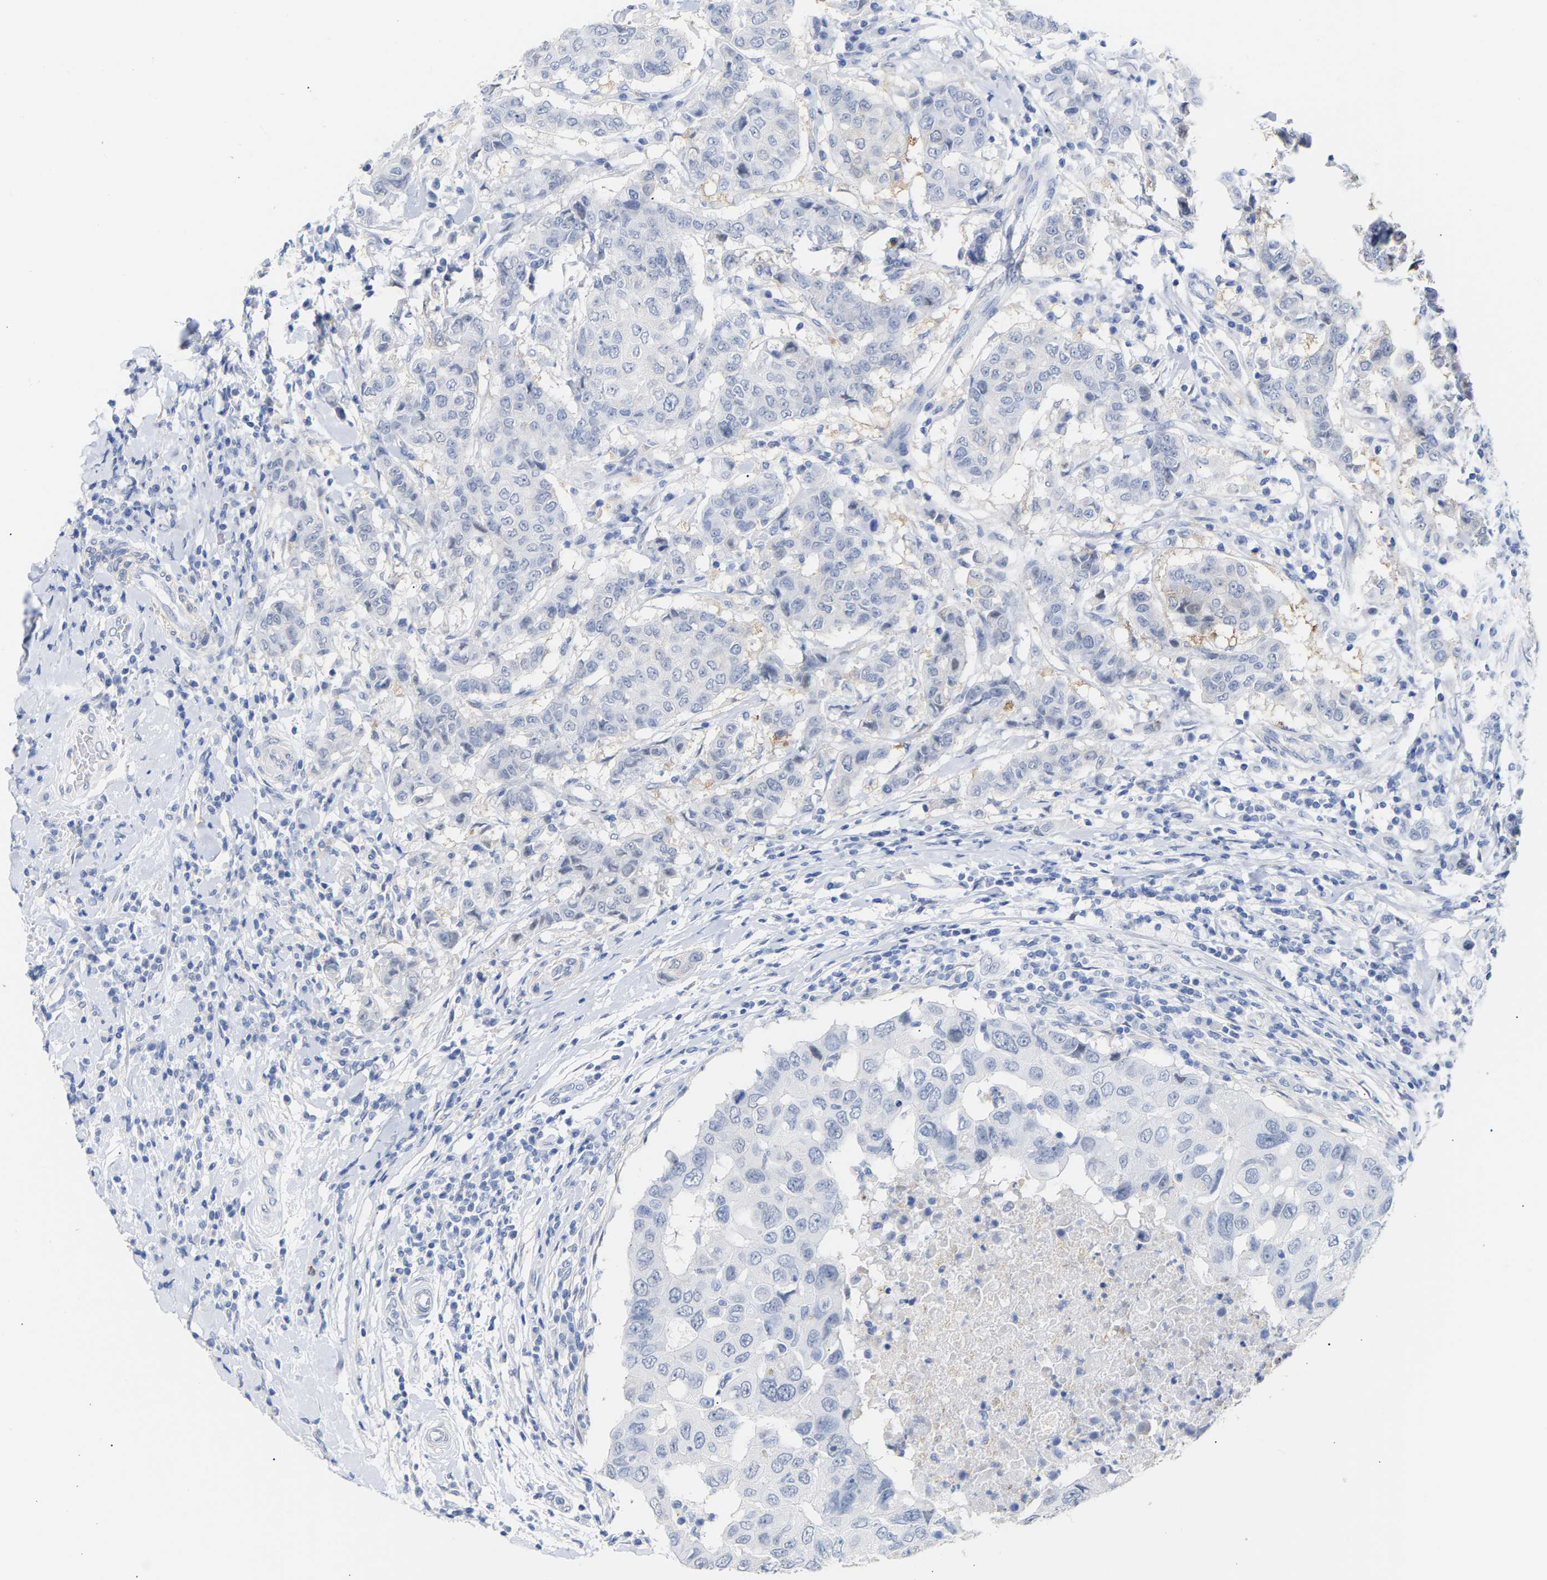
{"staining": {"intensity": "negative", "quantity": "none", "location": "none"}, "tissue": "breast cancer", "cell_type": "Tumor cells", "image_type": "cancer", "snomed": [{"axis": "morphology", "description": "Duct carcinoma"}, {"axis": "topography", "description": "Breast"}], "caption": "The photomicrograph exhibits no staining of tumor cells in breast cancer (infiltrating ductal carcinoma).", "gene": "AMPH", "patient": {"sex": "female", "age": 27}}